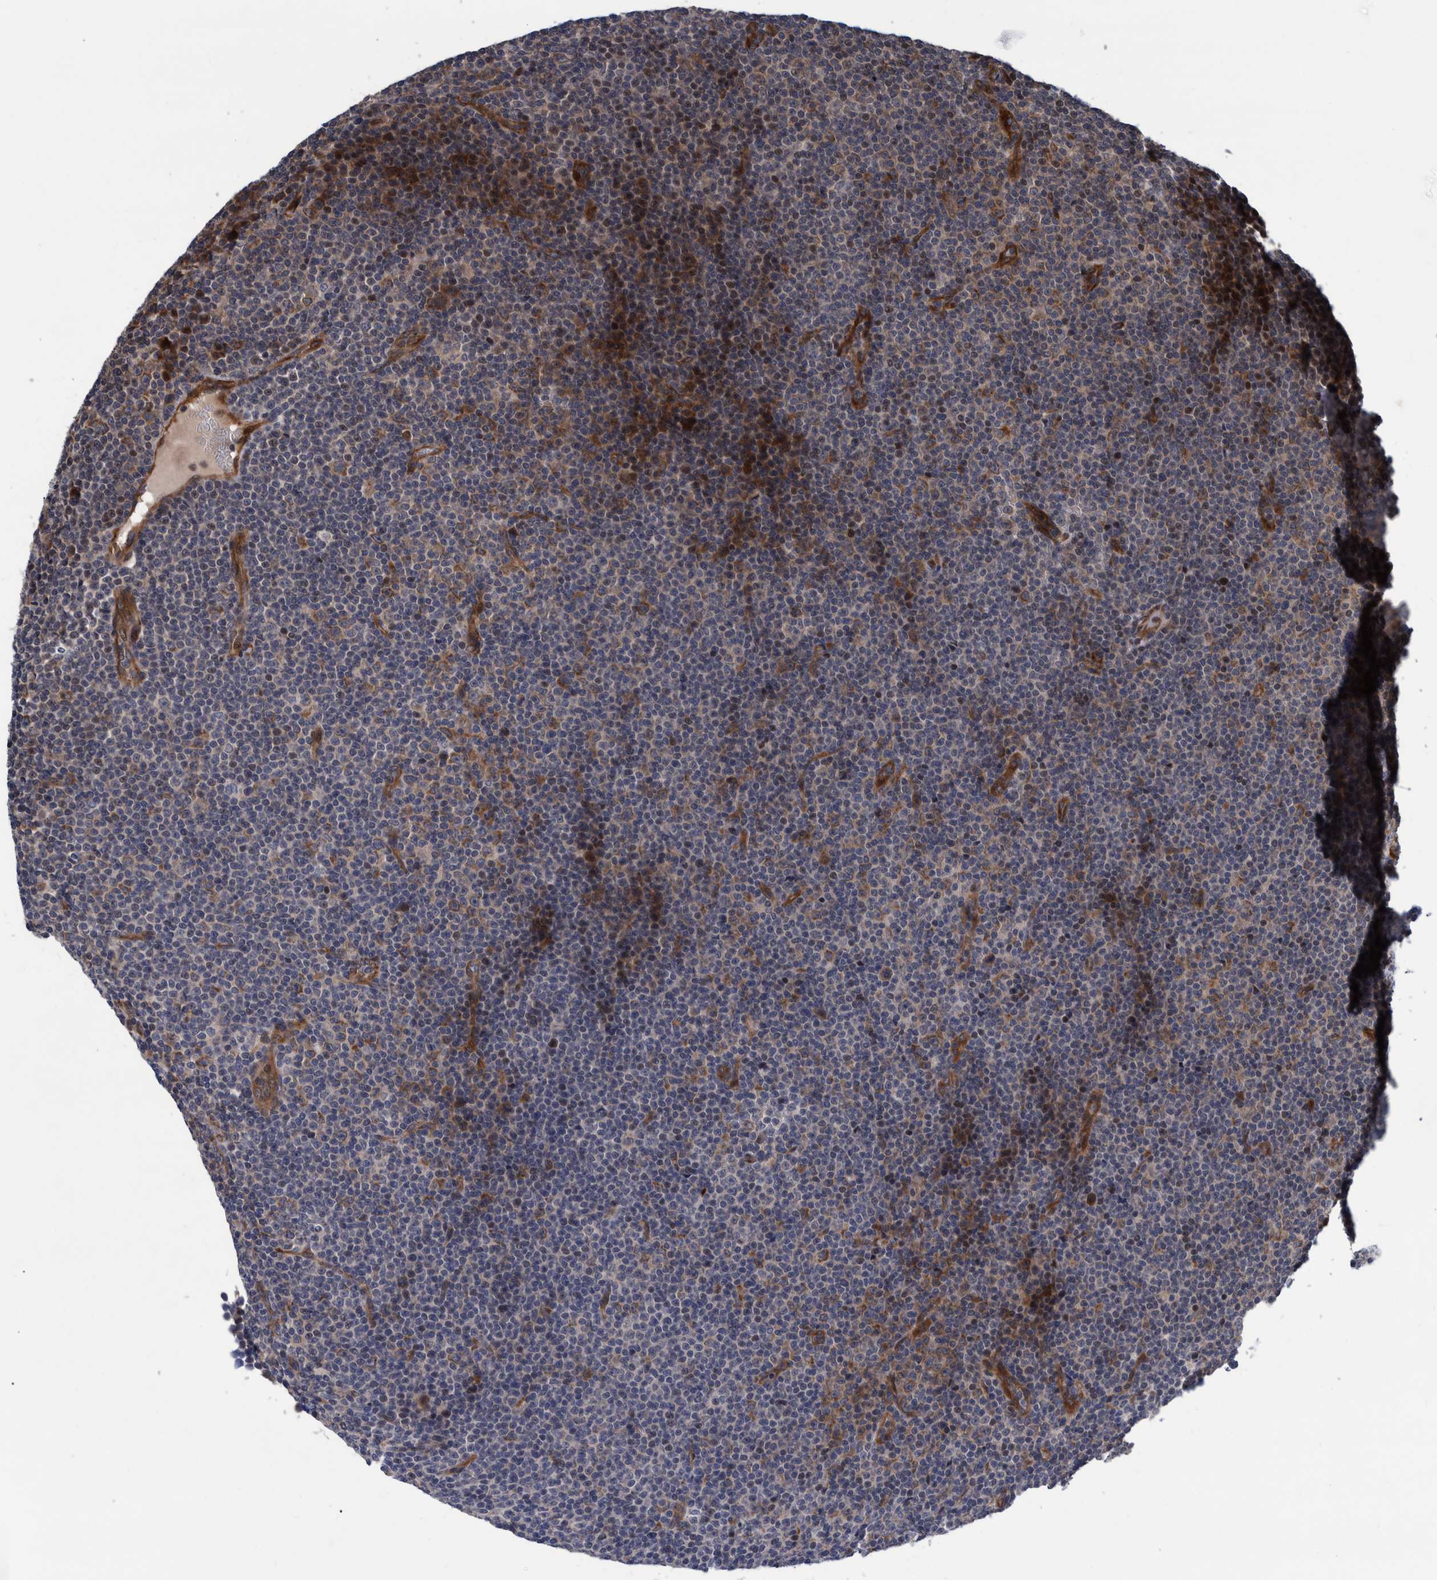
{"staining": {"intensity": "weak", "quantity": "<25%", "location": "cytoplasmic/membranous"}, "tissue": "lymphoma", "cell_type": "Tumor cells", "image_type": "cancer", "snomed": [{"axis": "morphology", "description": "Malignant lymphoma, non-Hodgkin's type, Low grade"}, {"axis": "topography", "description": "Lymph node"}], "caption": "High power microscopy image of an IHC photomicrograph of malignant lymphoma, non-Hodgkin's type (low-grade), revealing no significant staining in tumor cells.", "gene": "GRPEL2", "patient": {"sex": "female", "age": 67}}